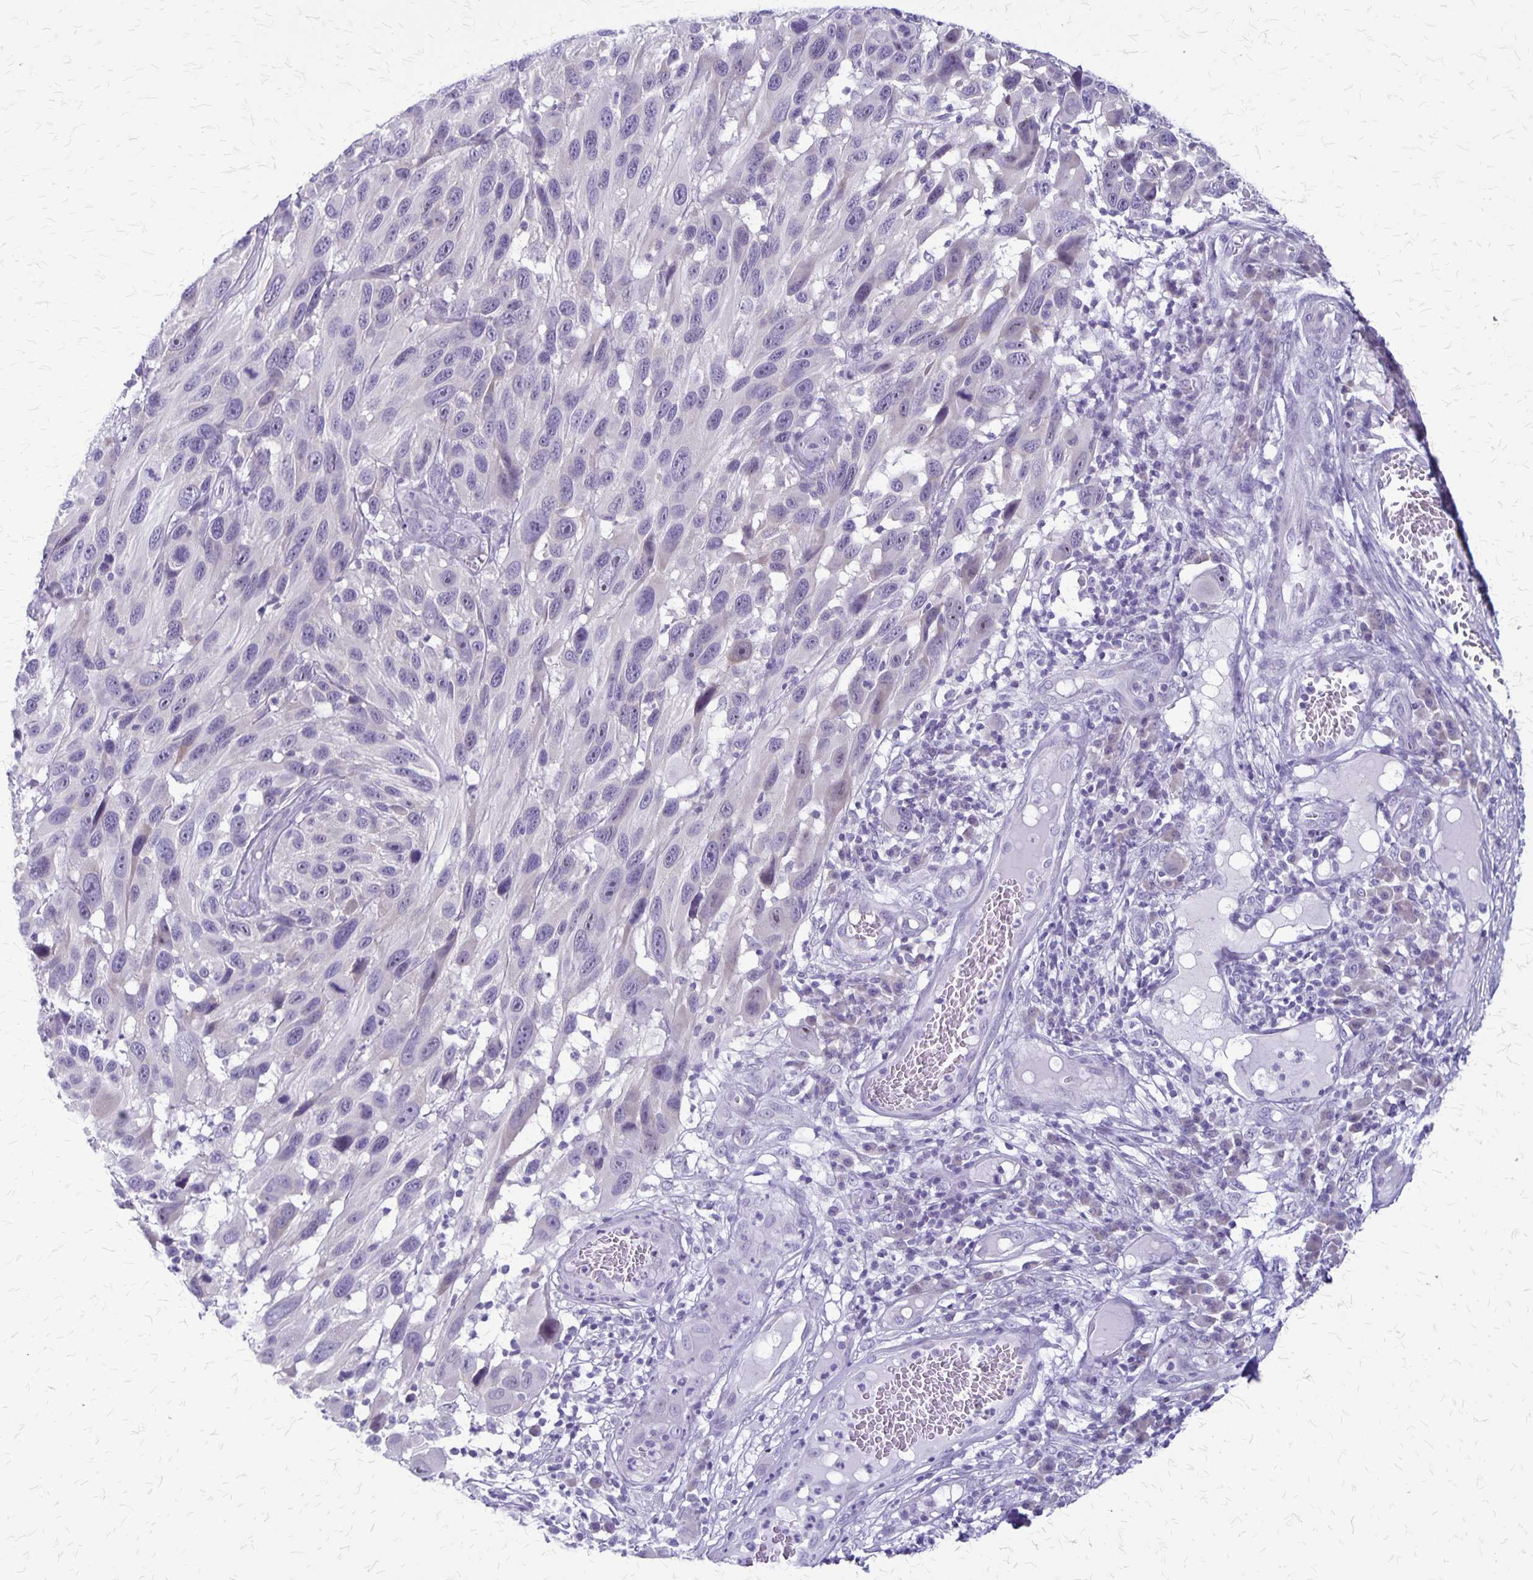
{"staining": {"intensity": "negative", "quantity": "none", "location": "none"}, "tissue": "melanoma", "cell_type": "Tumor cells", "image_type": "cancer", "snomed": [{"axis": "morphology", "description": "Malignant melanoma, NOS"}, {"axis": "topography", "description": "Skin"}], "caption": "Tumor cells show no significant protein positivity in melanoma.", "gene": "PLXNB3", "patient": {"sex": "male", "age": 53}}